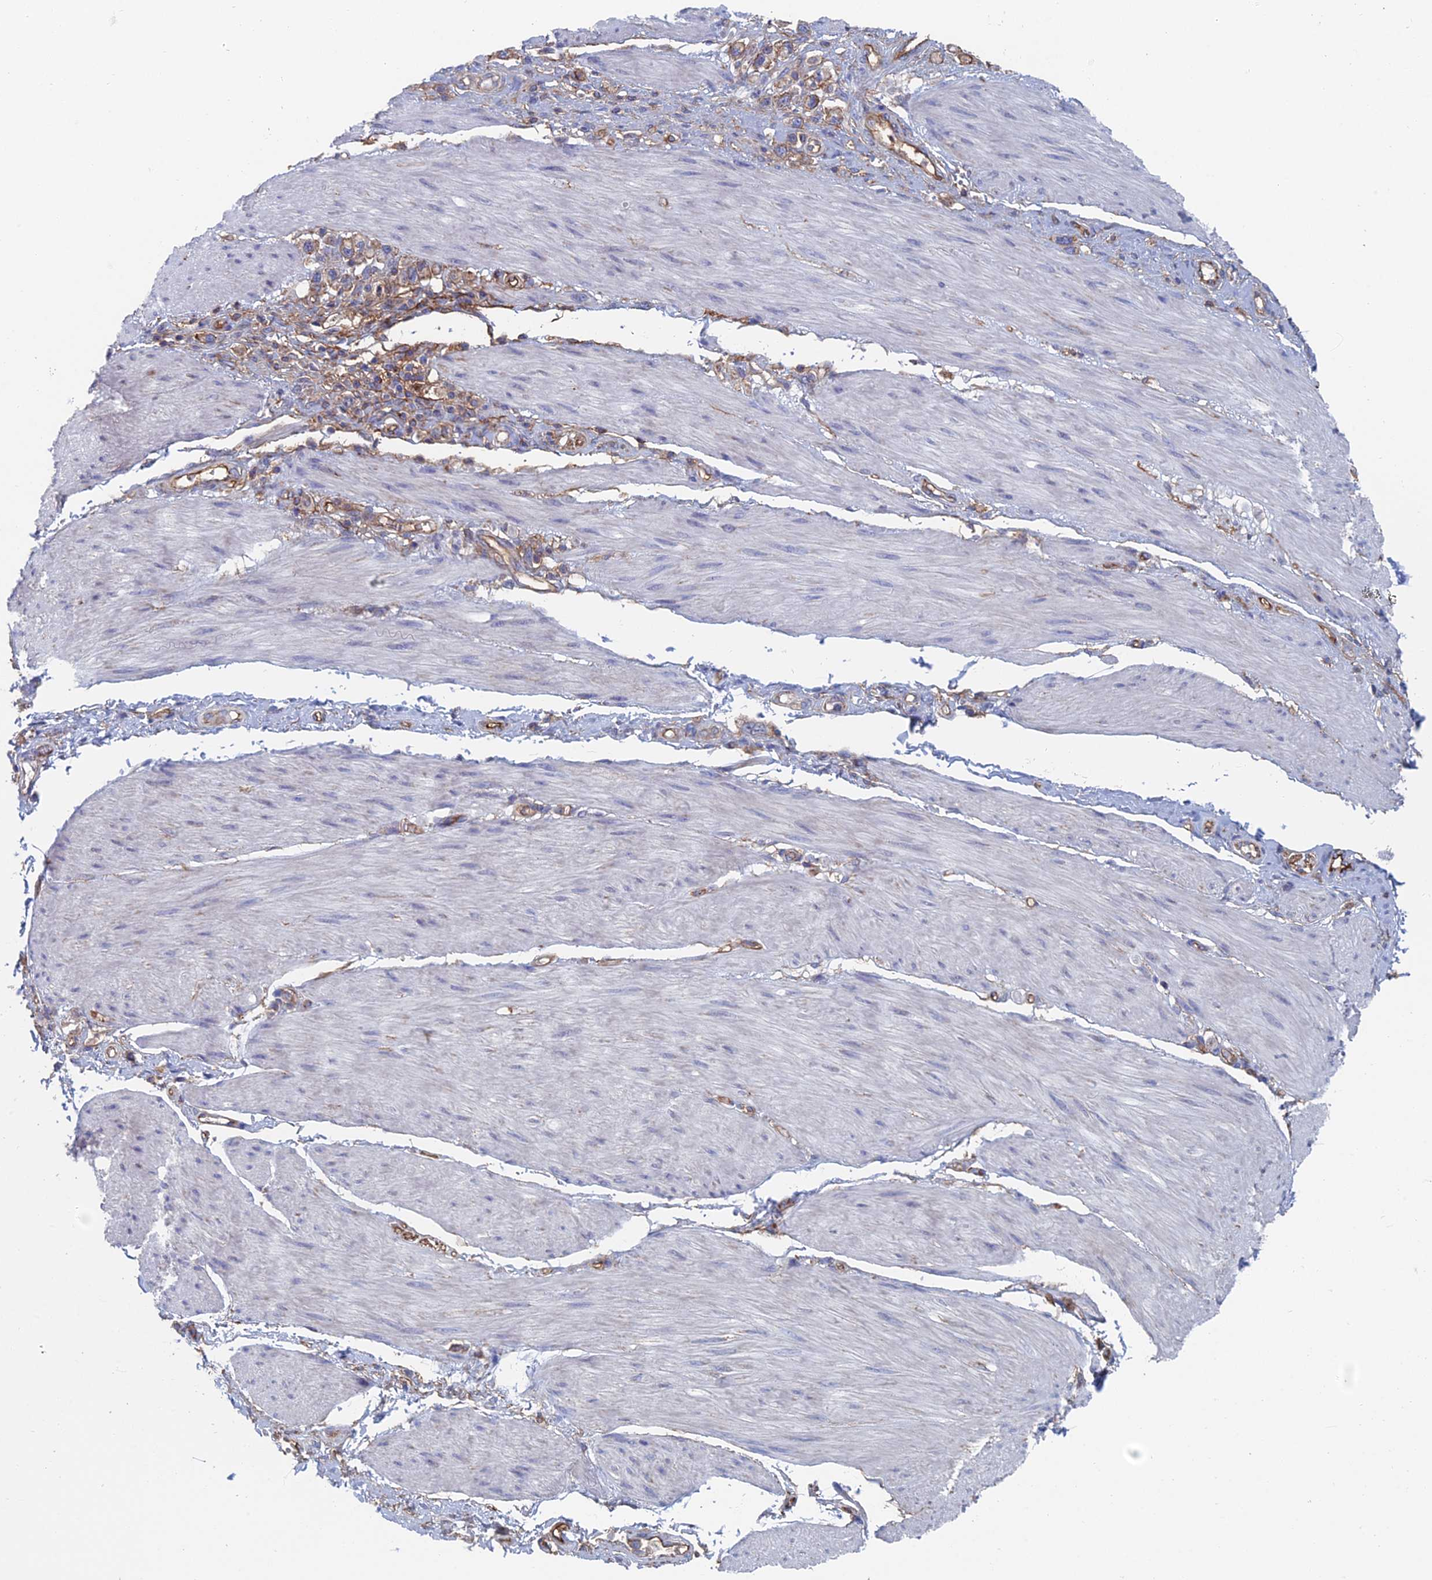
{"staining": {"intensity": "weak", "quantity": ">75%", "location": "cytoplasmic/membranous"}, "tissue": "stomach cancer", "cell_type": "Tumor cells", "image_type": "cancer", "snomed": [{"axis": "morphology", "description": "Adenocarcinoma, NOS"}, {"axis": "topography", "description": "Stomach"}], "caption": "Adenocarcinoma (stomach) was stained to show a protein in brown. There is low levels of weak cytoplasmic/membranous staining in about >75% of tumor cells. The staining was performed using DAB, with brown indicating positive protein expression. Nuclei are stained blue with hematoxylin.", "gene": "SNX11", "patient": {"sex": "female", "age": 65}}